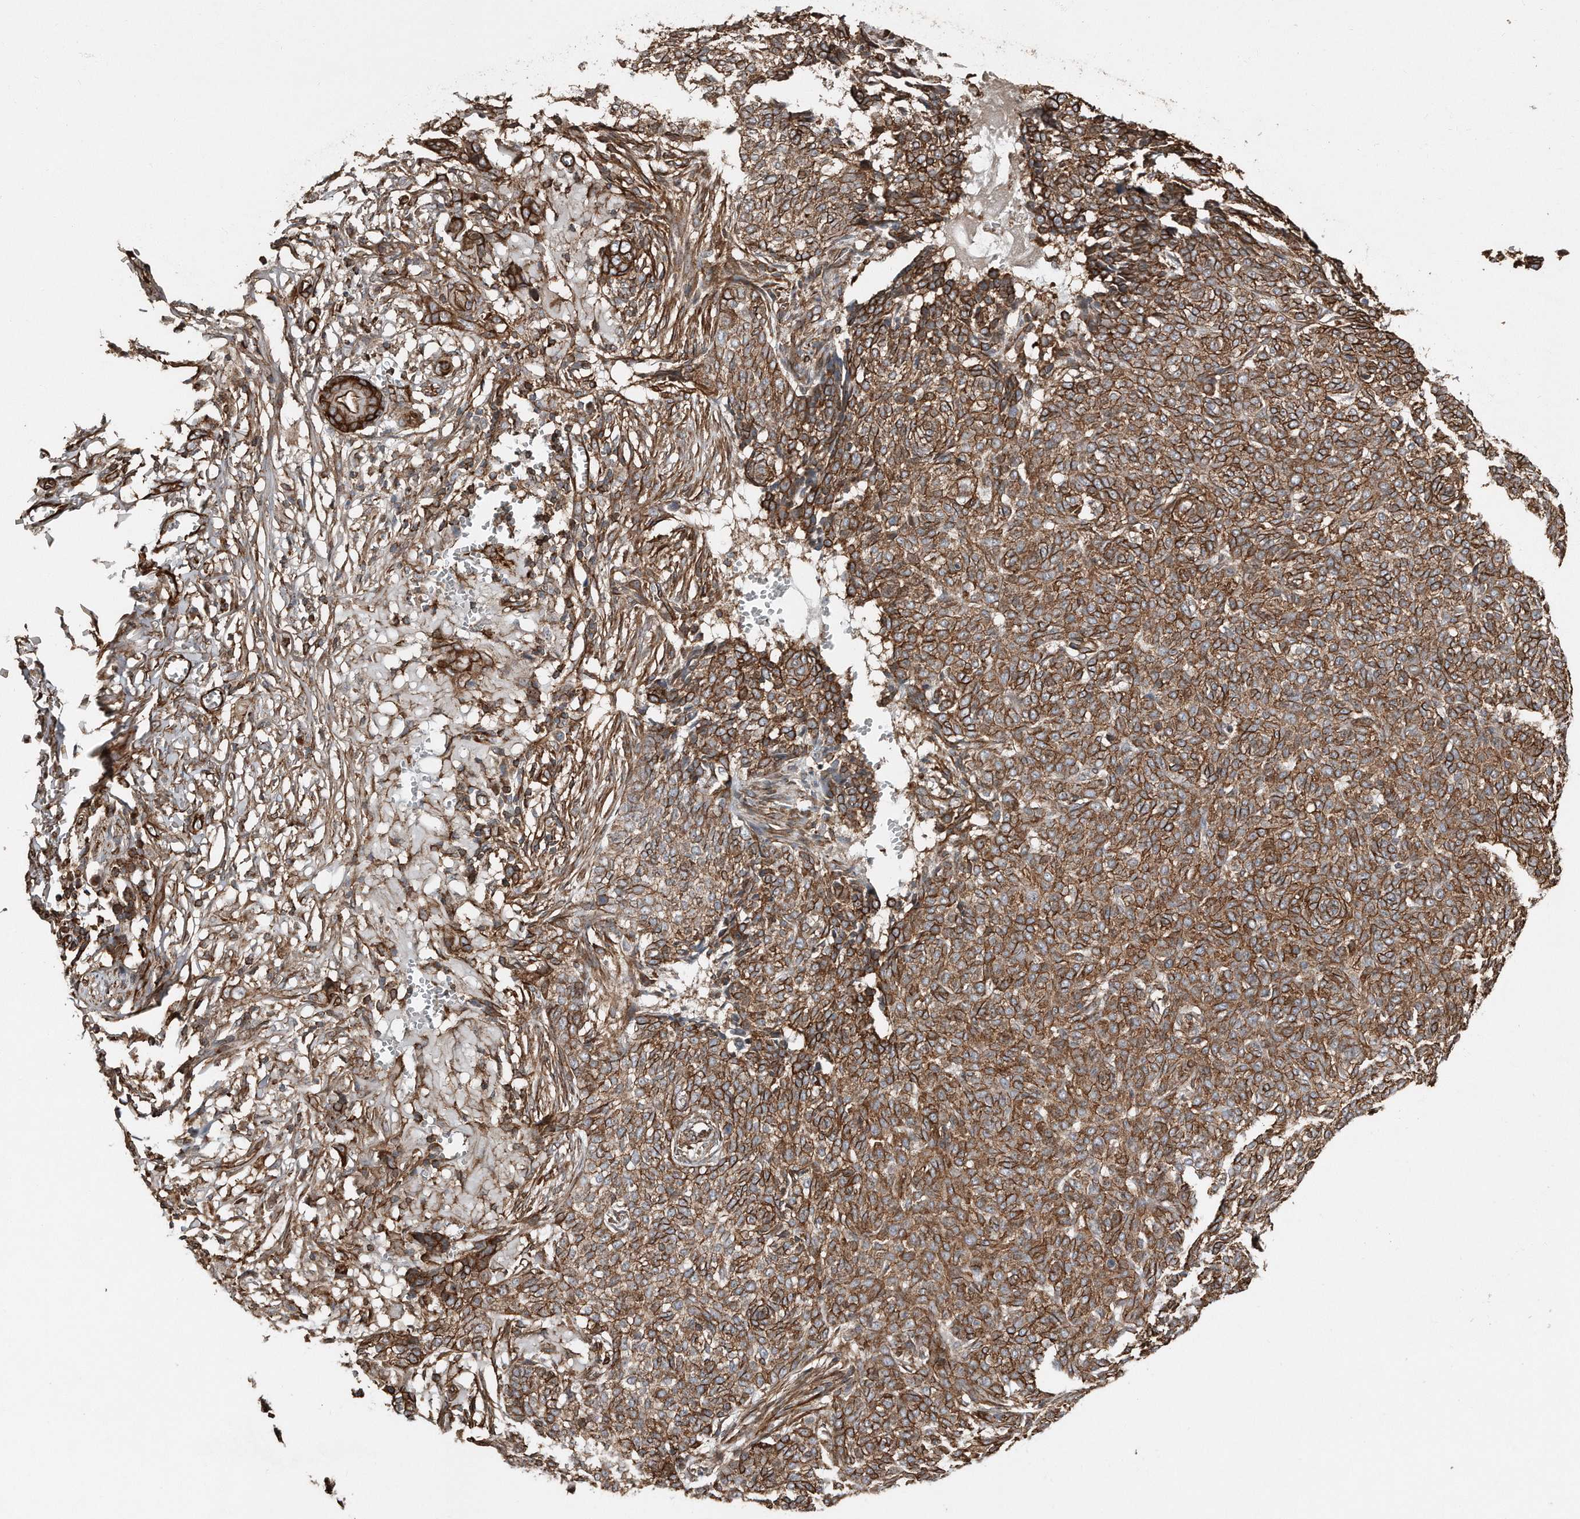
{"staining": {"intensity": "strong", "quantity": ">75%", "location": "cytoplasmic/membranous"}, "tissue": "skin cancer", "cell_type": "Tumor cells", "image_type": "cancer", "snomed": [{"axis": "morphology", "description": "Basal cell carcinoma"}, {"axis": "topography", "description": "Skin"}], "caption": "Protein expression analysis of skin basal cell carcinoma demonstrates strong cytoplasmic/membranous positivity in approximately >75% of tumor cells. The staining is performed using DAB (3,3'-diaminobenzidine) brown chromogen to label protein expression. The nuclei are counter-stained blue using hematoxylin.", "gene": "SNAP47", "patient": {"sex": "male", "age": 85}}